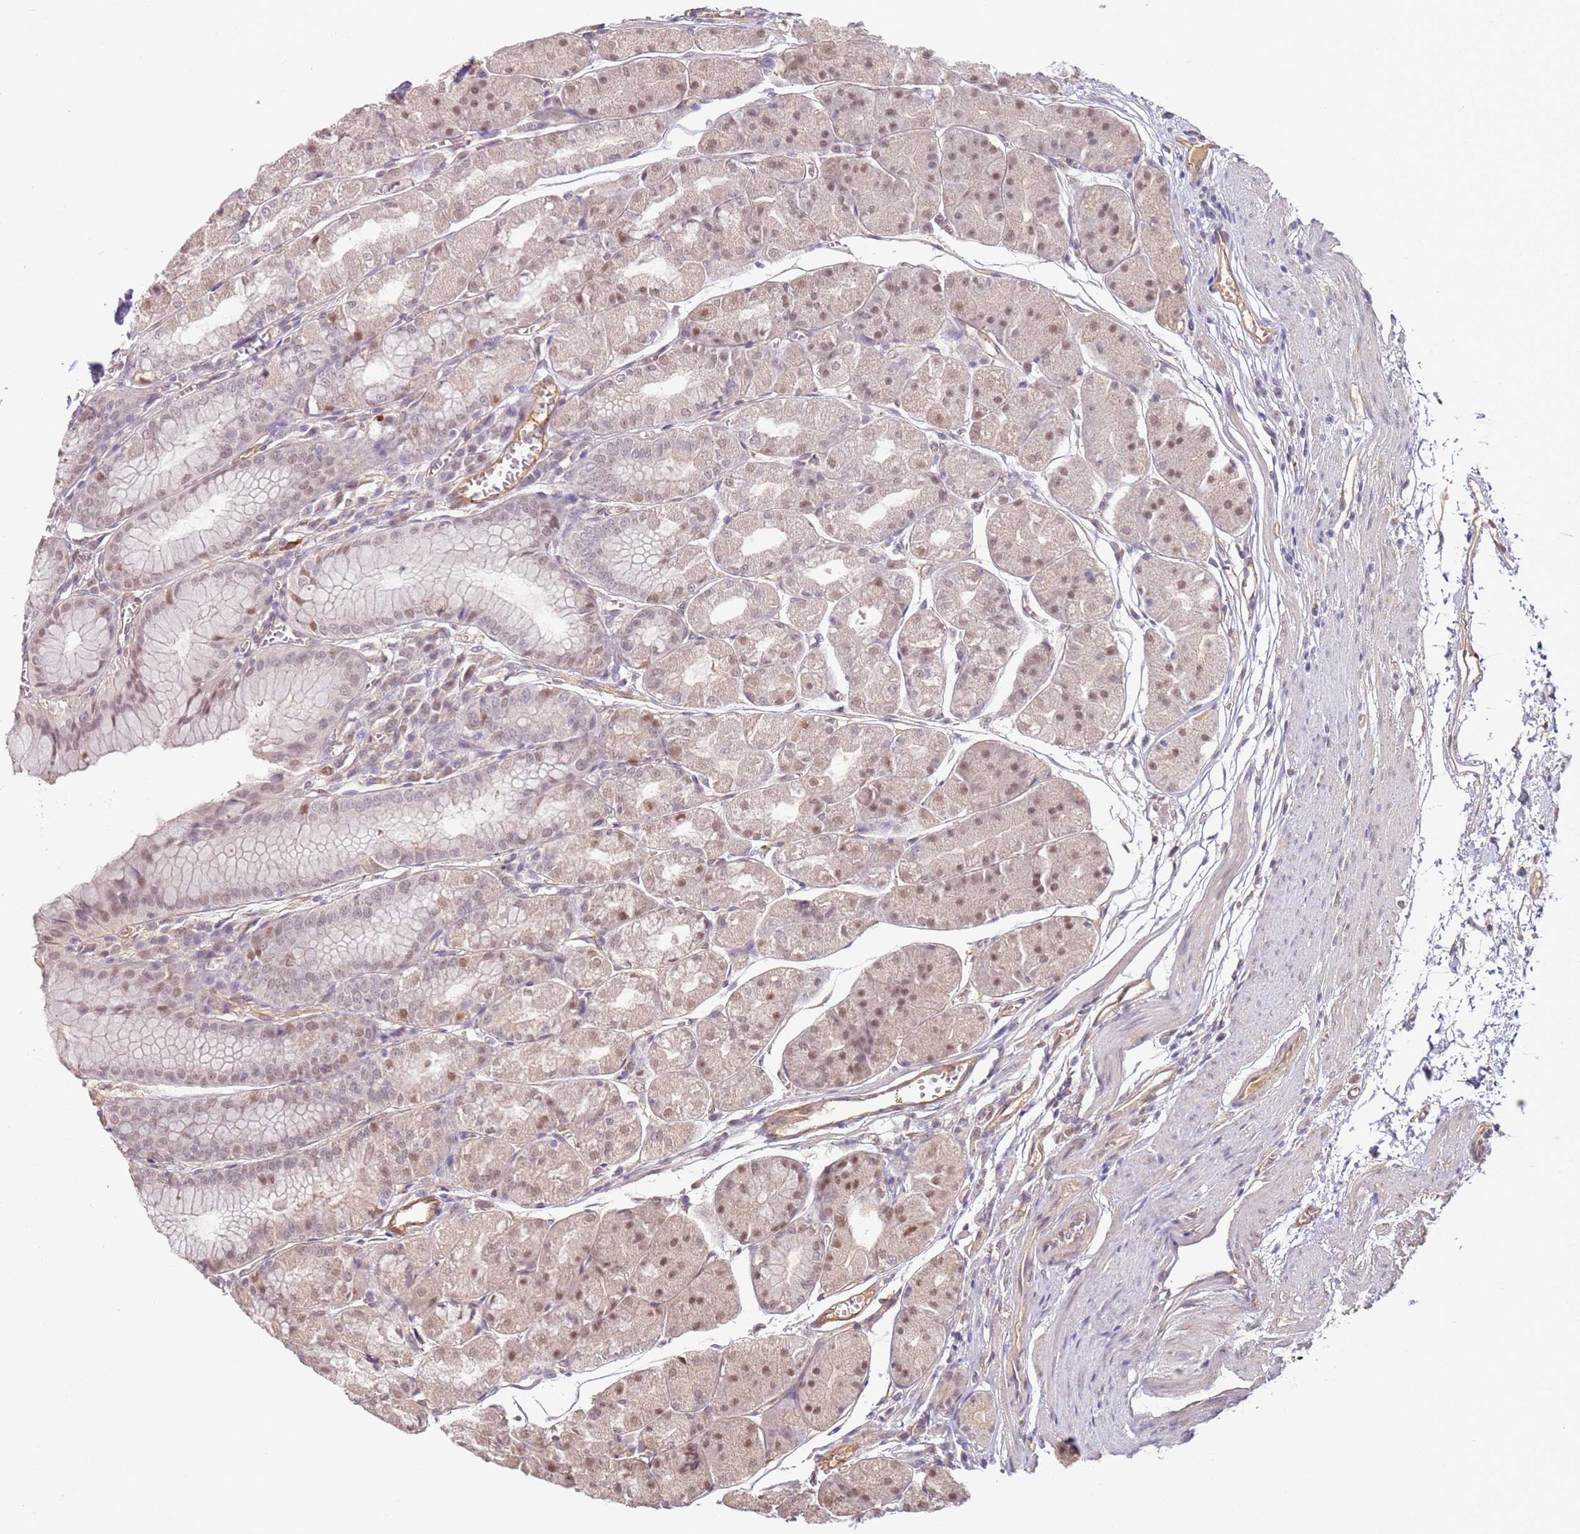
{"staining": {"intensity": "moderate", "quantity": "25%-75%", "location": "cytoplasmic/membranous,nuclear"}, "tissue": "stomach", "cell_type": "Glandular cells", "image_type": "normal", "snomed": [{"axis": "morphology", "description": "Normal tissue, NOS"}, {"axis": "topography", "description": "Stomach"}], "caption": "Approximately 25%-75% of glandular cells in benign stomach reveal moderate cytoplasmic/membranous,nuclear protein staining as visualized by brown immunohistochemical staining.", "gene": "WDR93", "patient": {"sex": "male", "age": 55}}